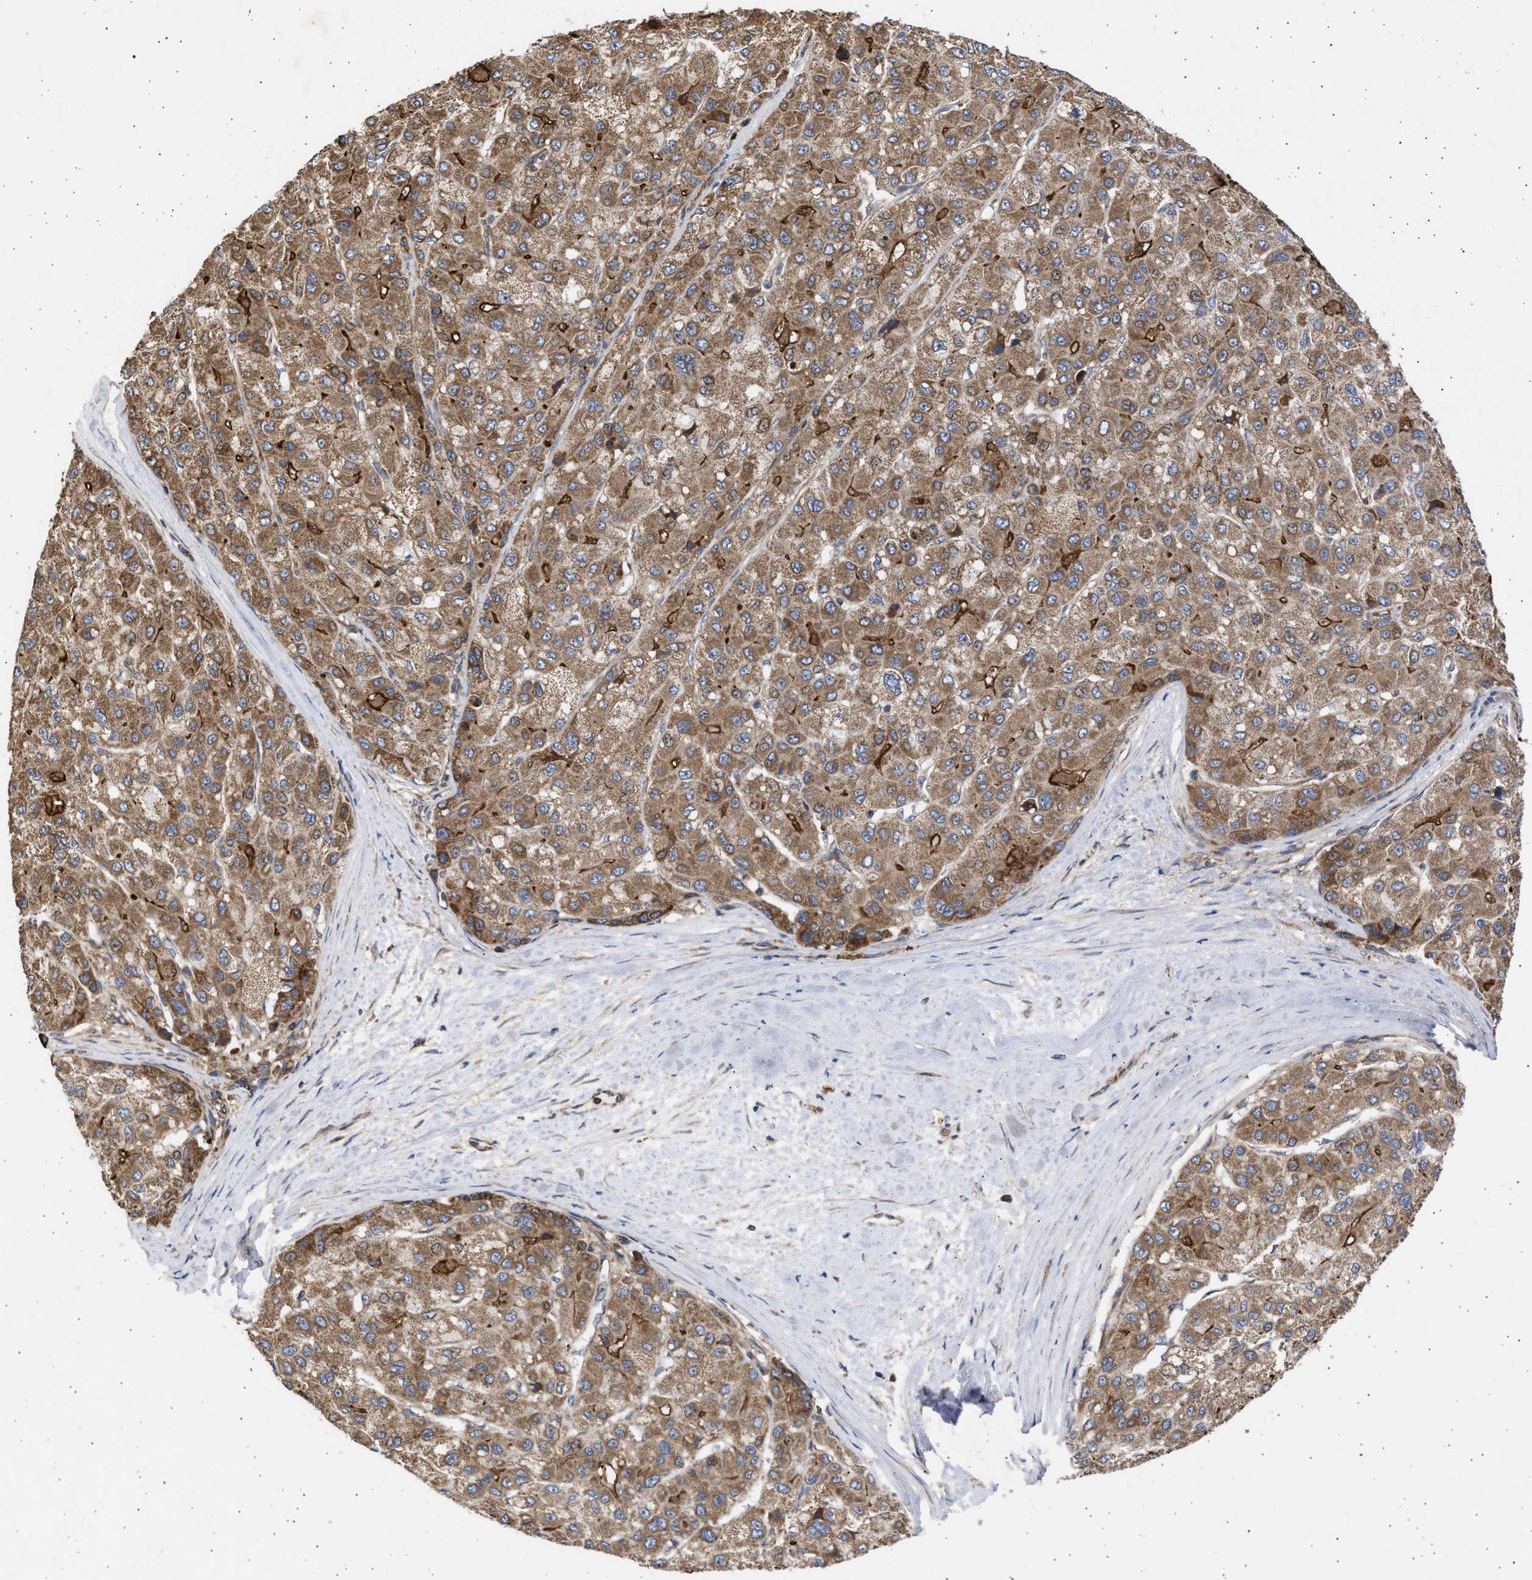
{"staining": {"intensity": "strong", "quantity": ">75%", "location": "cytoplasmic/membranous"}, "tissue": "liver cancer", "cell_type": "Tumor cells", "image_type": "cancer", "snomed": [{"axis": "morphology", "description": "Carcinoma, Hepatocellular, NOS"}, {"axis": "topography", "description": "Liver"}], "caption": "Tumor cells display strong cytoplasmic/membranous expression in about >75% of cells in hepatocellular carcinoma (liver). (DAB (3,3'-diaminobenzidine) IHC with brightfield microscopy, high magnification).", "gene": "TTC19", "patient": {"sex": "male", "age": 80}}